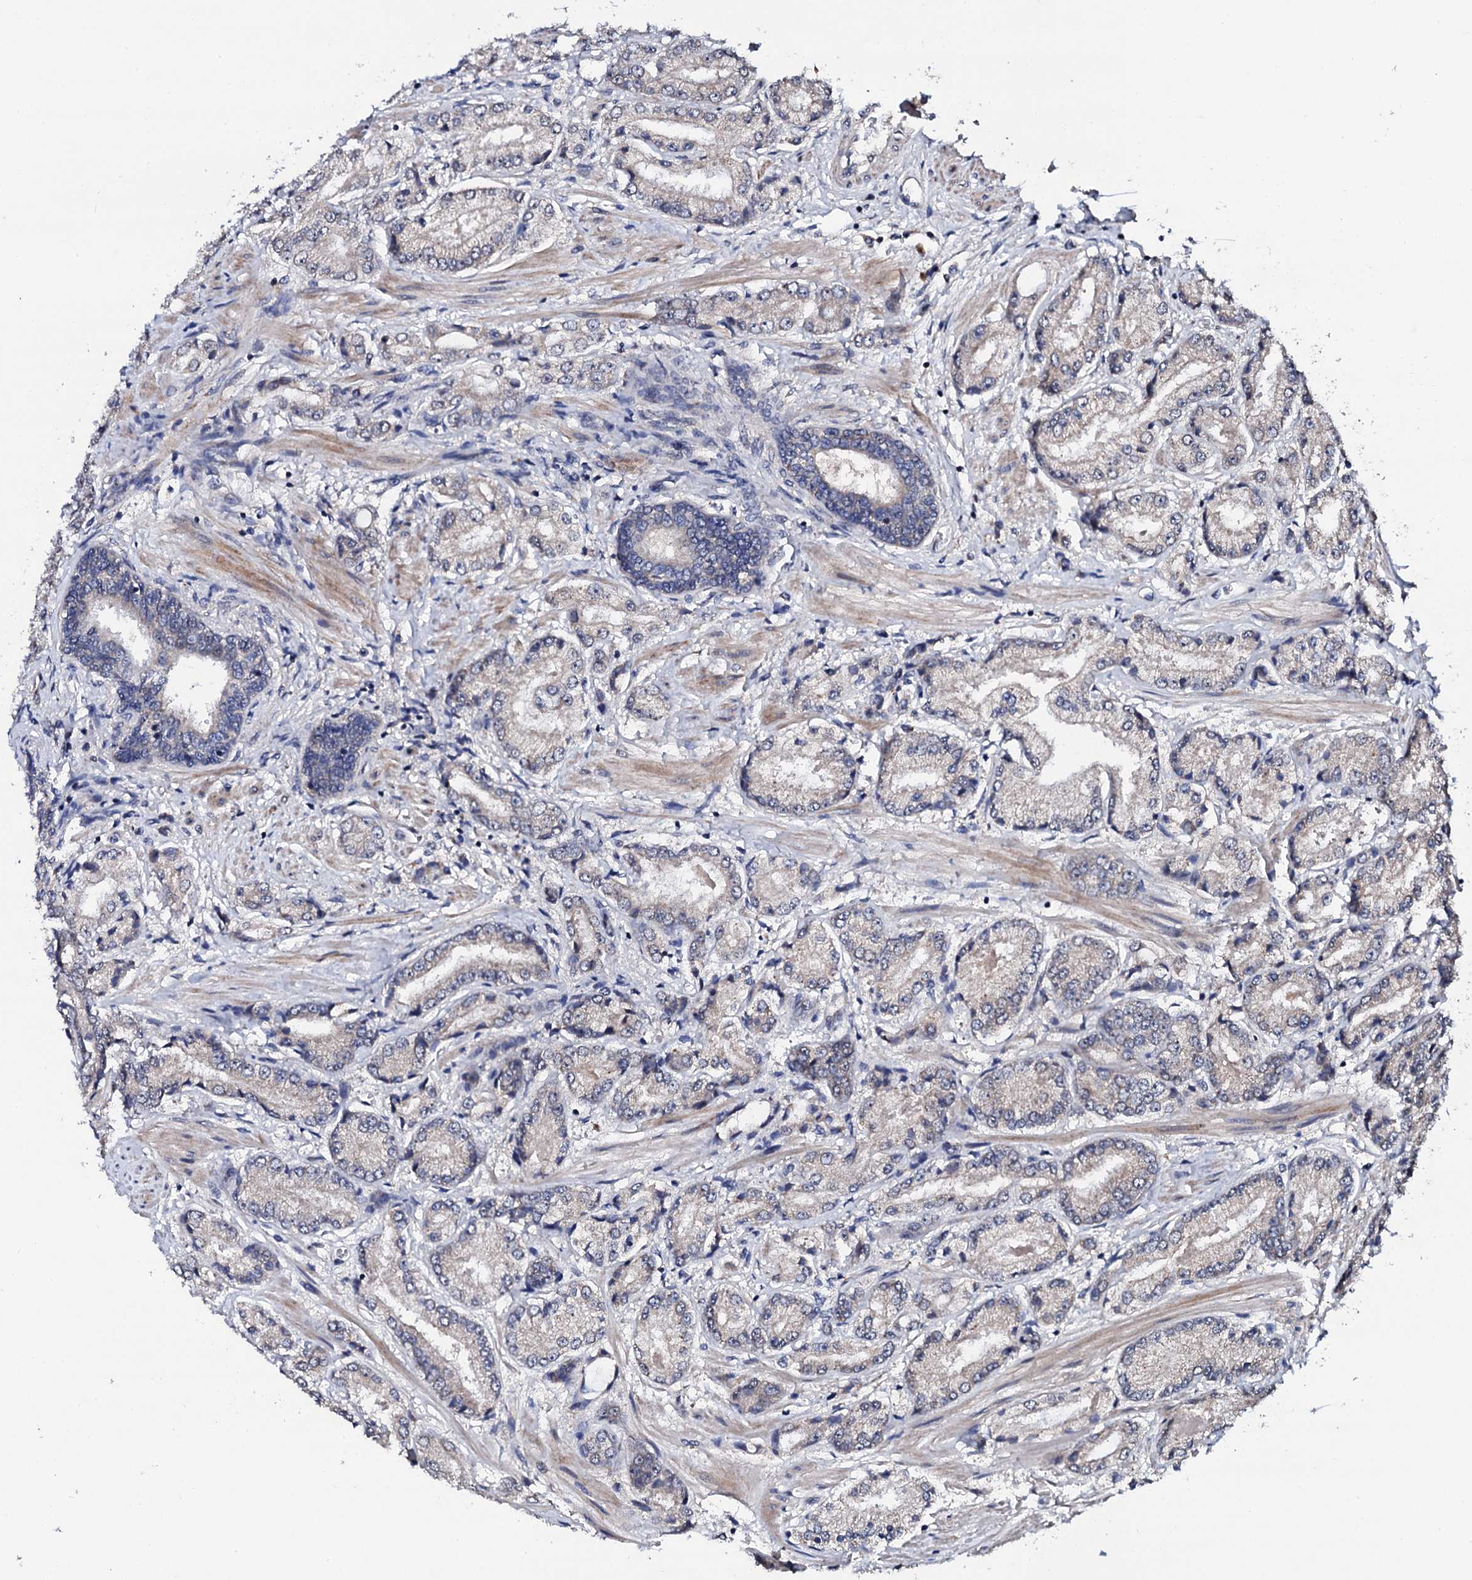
{"staining": {"intensity": "negative", "quantity": "none", "location": "none"}, "tissue": "prostate cancer", "cell_type": "Tumor cells", "image_type": "cancer", "snomed": [{"axis": "morphology", "description": "Adenocarcinoma, High grade"}, {"axis": "topography", "description": "Prostate"}], "caption": "IHC photomicrograph of neoplastic tissue: adenocarcinoma (high-grade) (prostate) stained with DAB reveals no significant protein positivity in tumor cells.", "gene": "IP6K1", "patient": {"sex": "male", "age": 59}}